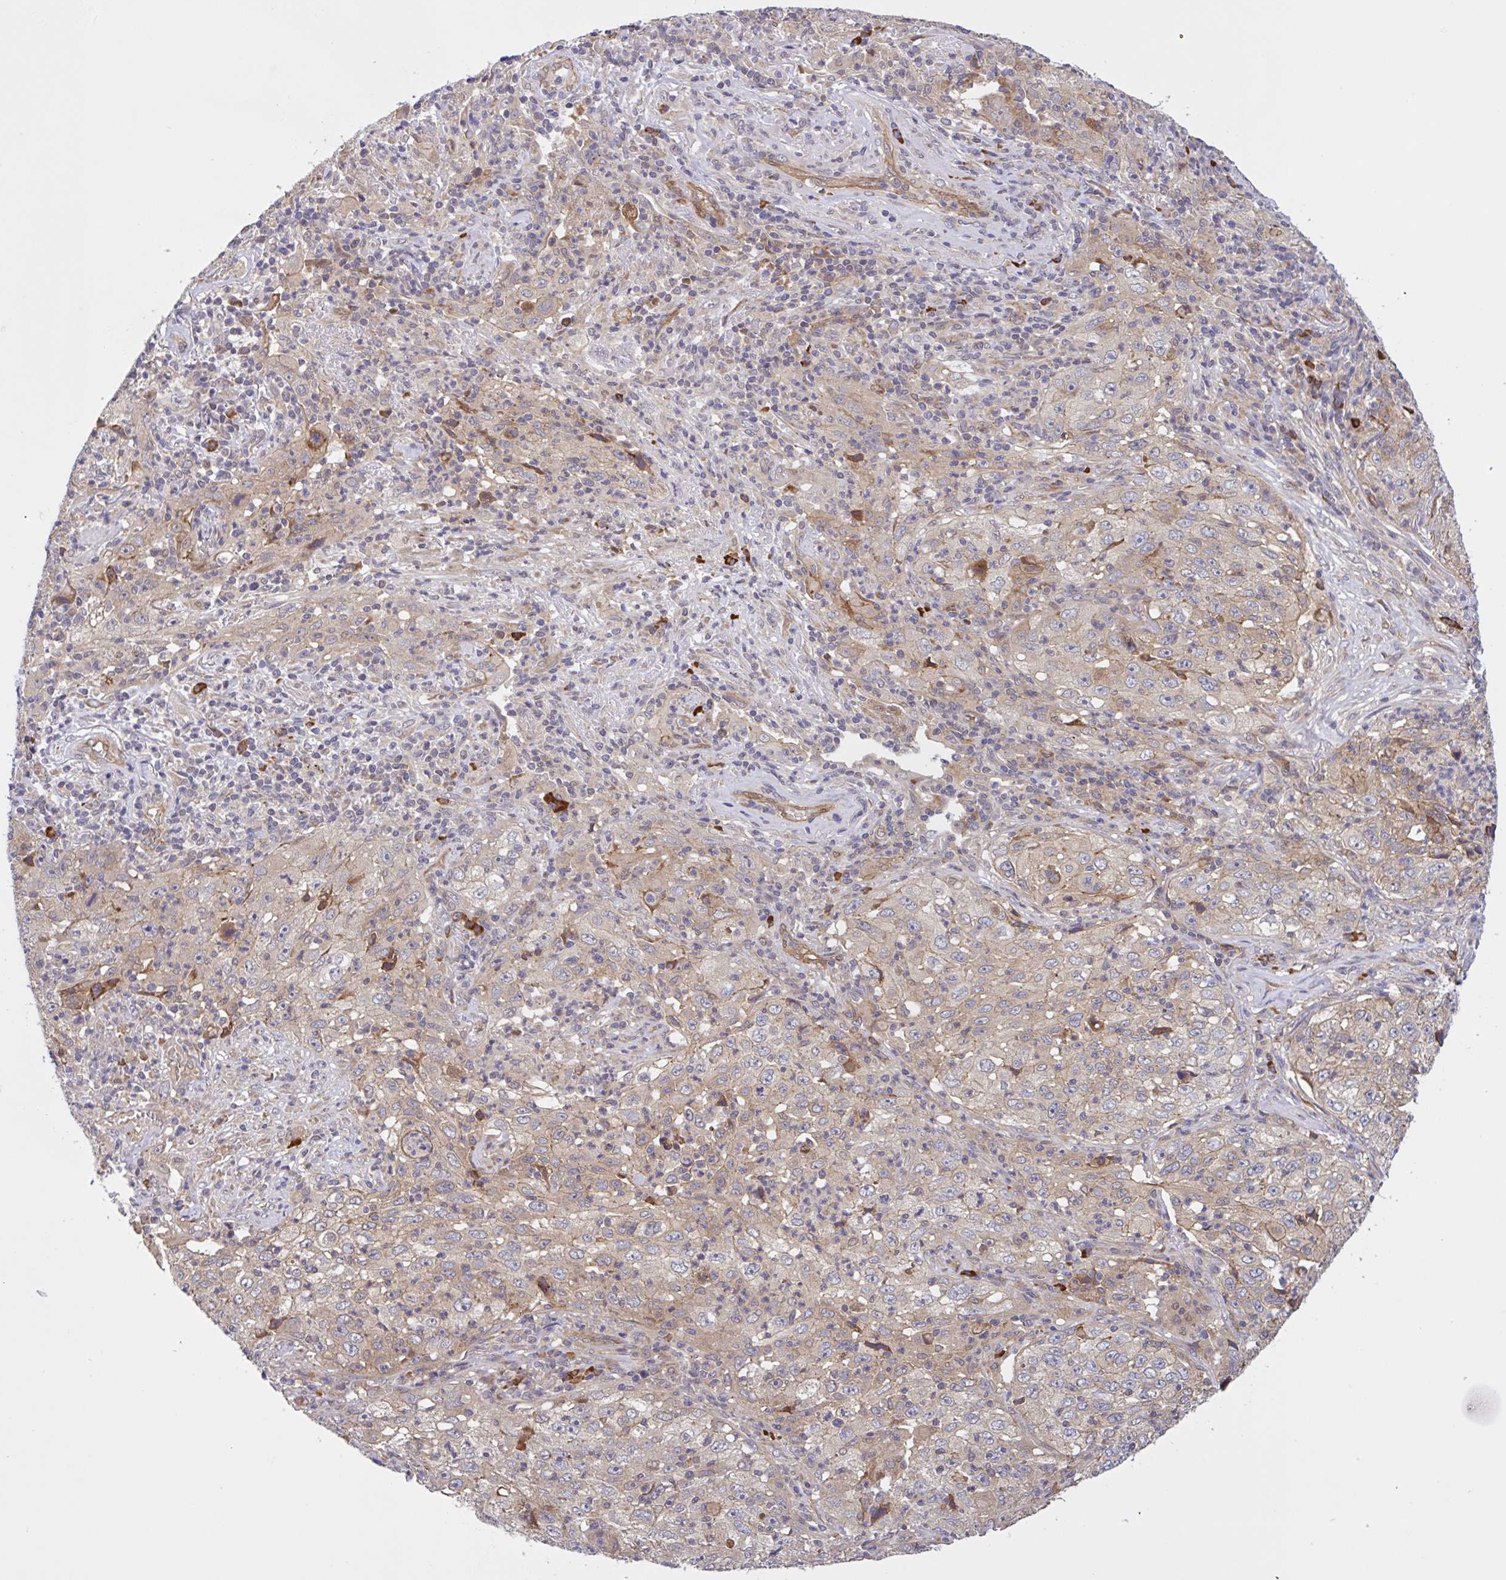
{"staining": {"intensity": "weak", "quantity": "25%-75%", "location": "cytoplasmic/membranous"}, "tissue": "lung cancer", "cell_type": "Tumor cells", "image_type": "cancer", "snomed": [{"axis": "morphology", "description": "Squamous cell carcinoma, NOS"}, {"axis": "topography", "description": "Lung"}], "caption": "Protein staining of squamous cell carcinoma (lung) tissue exhibits weak cytoplasmic/membranous staining in about 25%-75% of tumor cells.", "gene": "INTS10", "patient": {"sex": "male", "age": 71}}